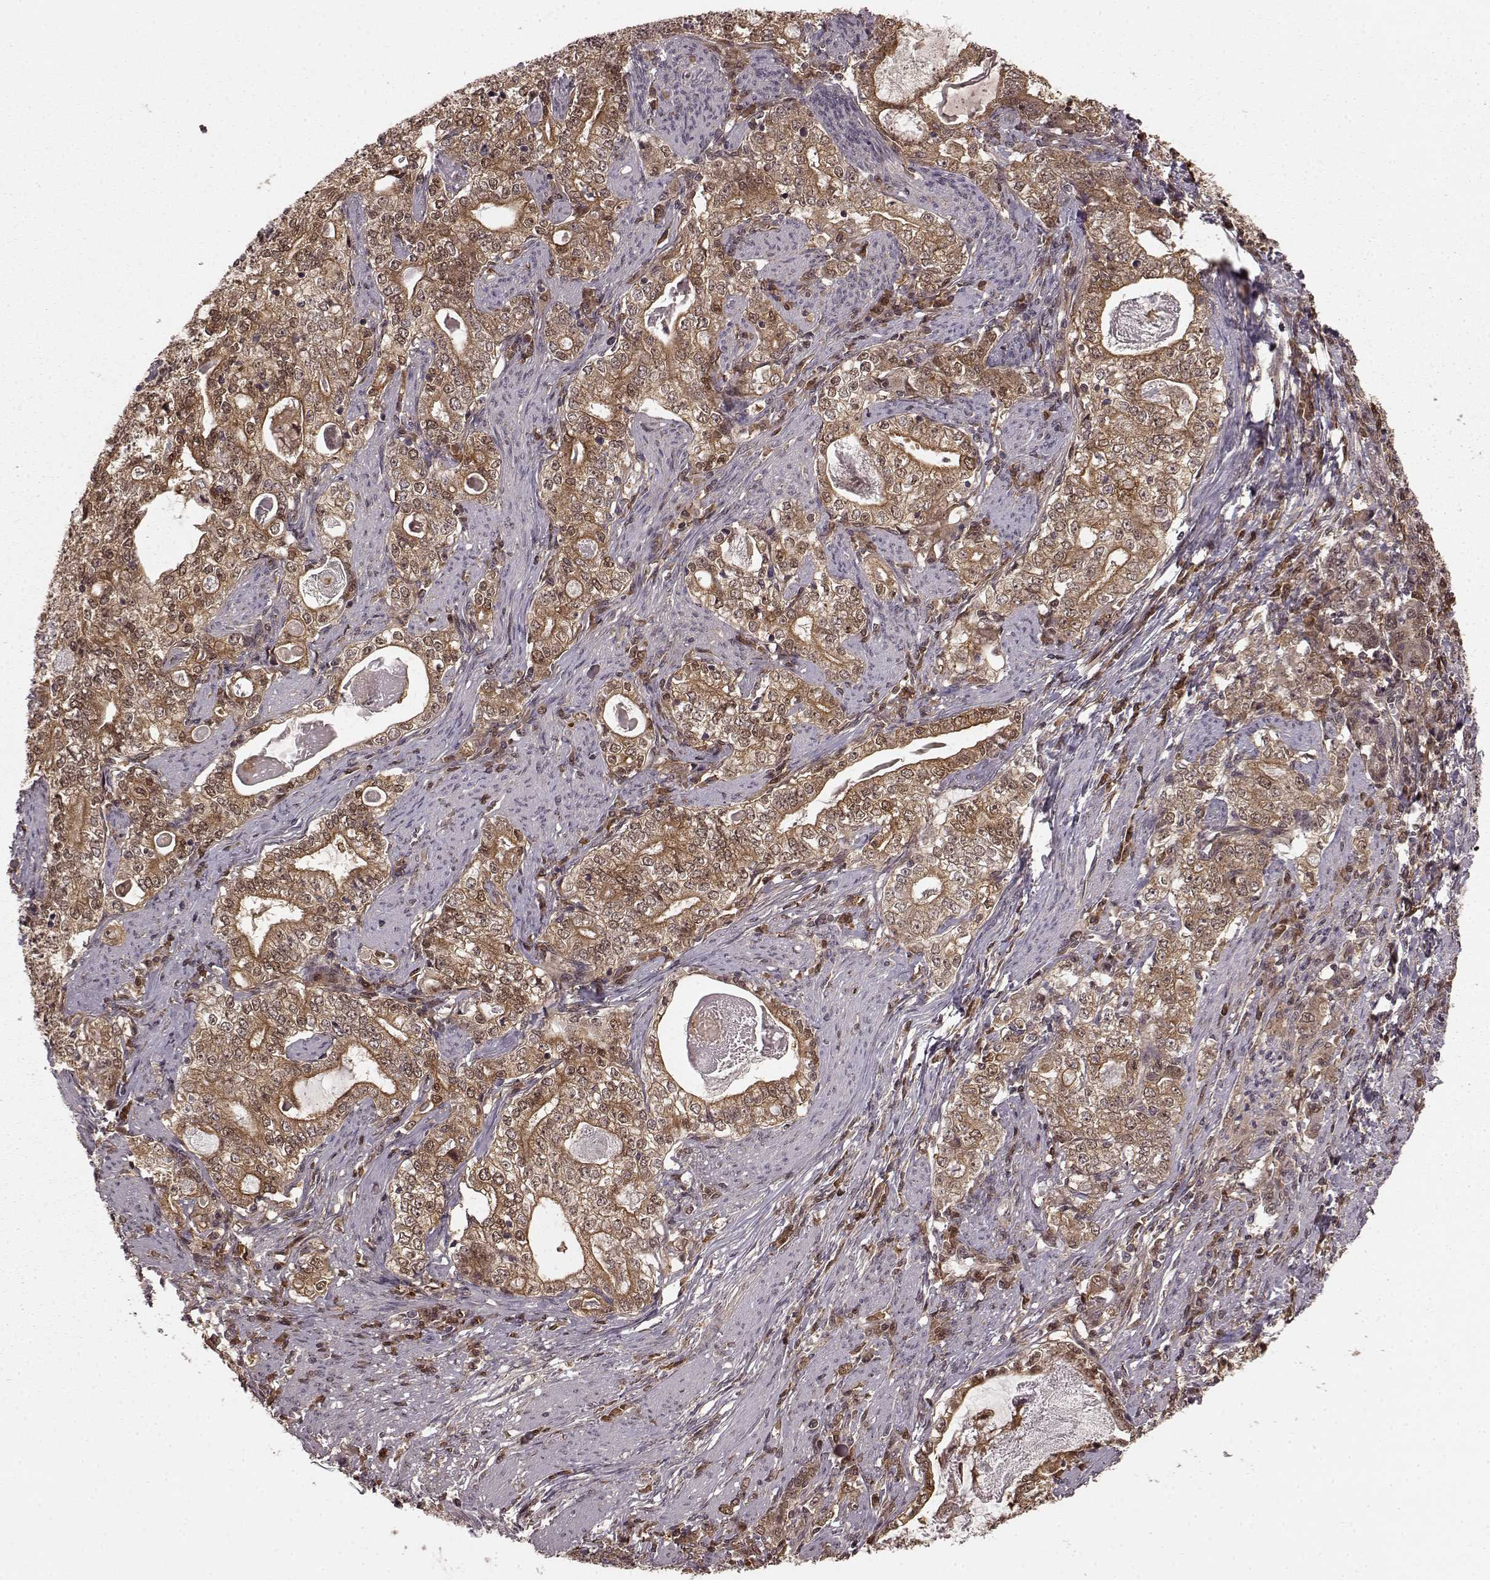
{"staining": {"intensity": "moderate", "quantity": "25%-75%", "location": "cytoplasmic/membranous,nuclear"}, "tissue": "stomach cancer", "cell_type": "Tumor cells", "image_type": "cancer", "snomed": [{"axis": "morphology", "description": "Adenocarcinoma, NOS"}, {"axis": "topography", "description": "Stomach, lower"}], "caption": "Immunohistochemistry (IHC) (DAB) staining of human adenocarcinoma (stomach) exhibits moderate cytoplasmic/membranous and nuclear protein staining in approximately 25%-75% of tumor cells.", "gene": "GSS", "patient": {"sex": "female", "age": 72}}